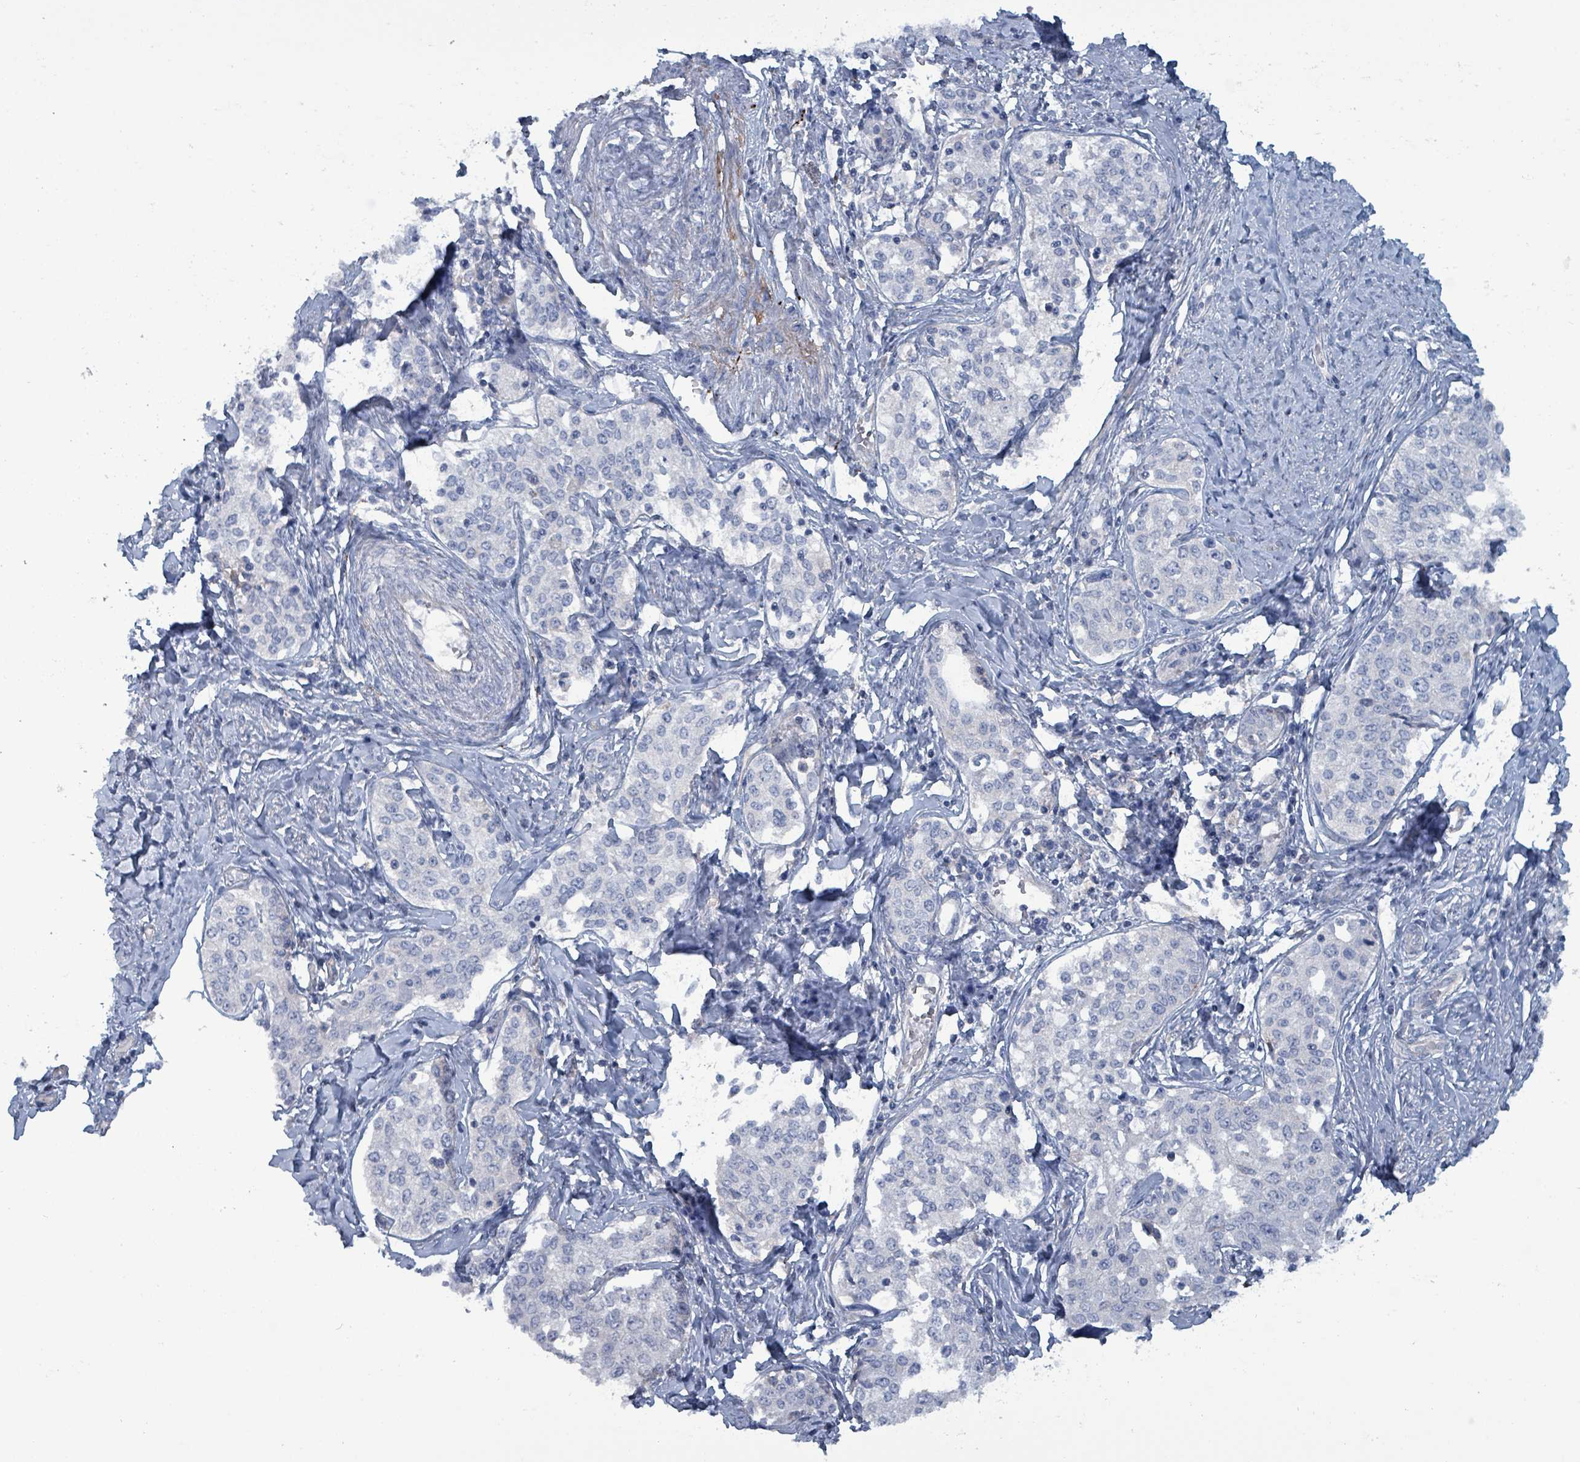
{"staining": {"intensity": "negative", "quantity": "none", "location": "none"}, "tissue": "cervical cancer", "cell_type": "Tumor cells", "image_type": "cancer", "snomed": [{"axis": "morphology", "description": "Squamous cell carcinoma, NOS"}, {"axis": "morphology", "description": "Adenocarcinoma, NOS"}, {"axis": "topography", "description": "Cervix"}], "caption": "A micrograph of adenocarcinoma (cervical) stained for a protein demonstrates no brown staining in tumor cells.", "gene": "TAAR5", "patient": {"sex": "female", "age": 52}}